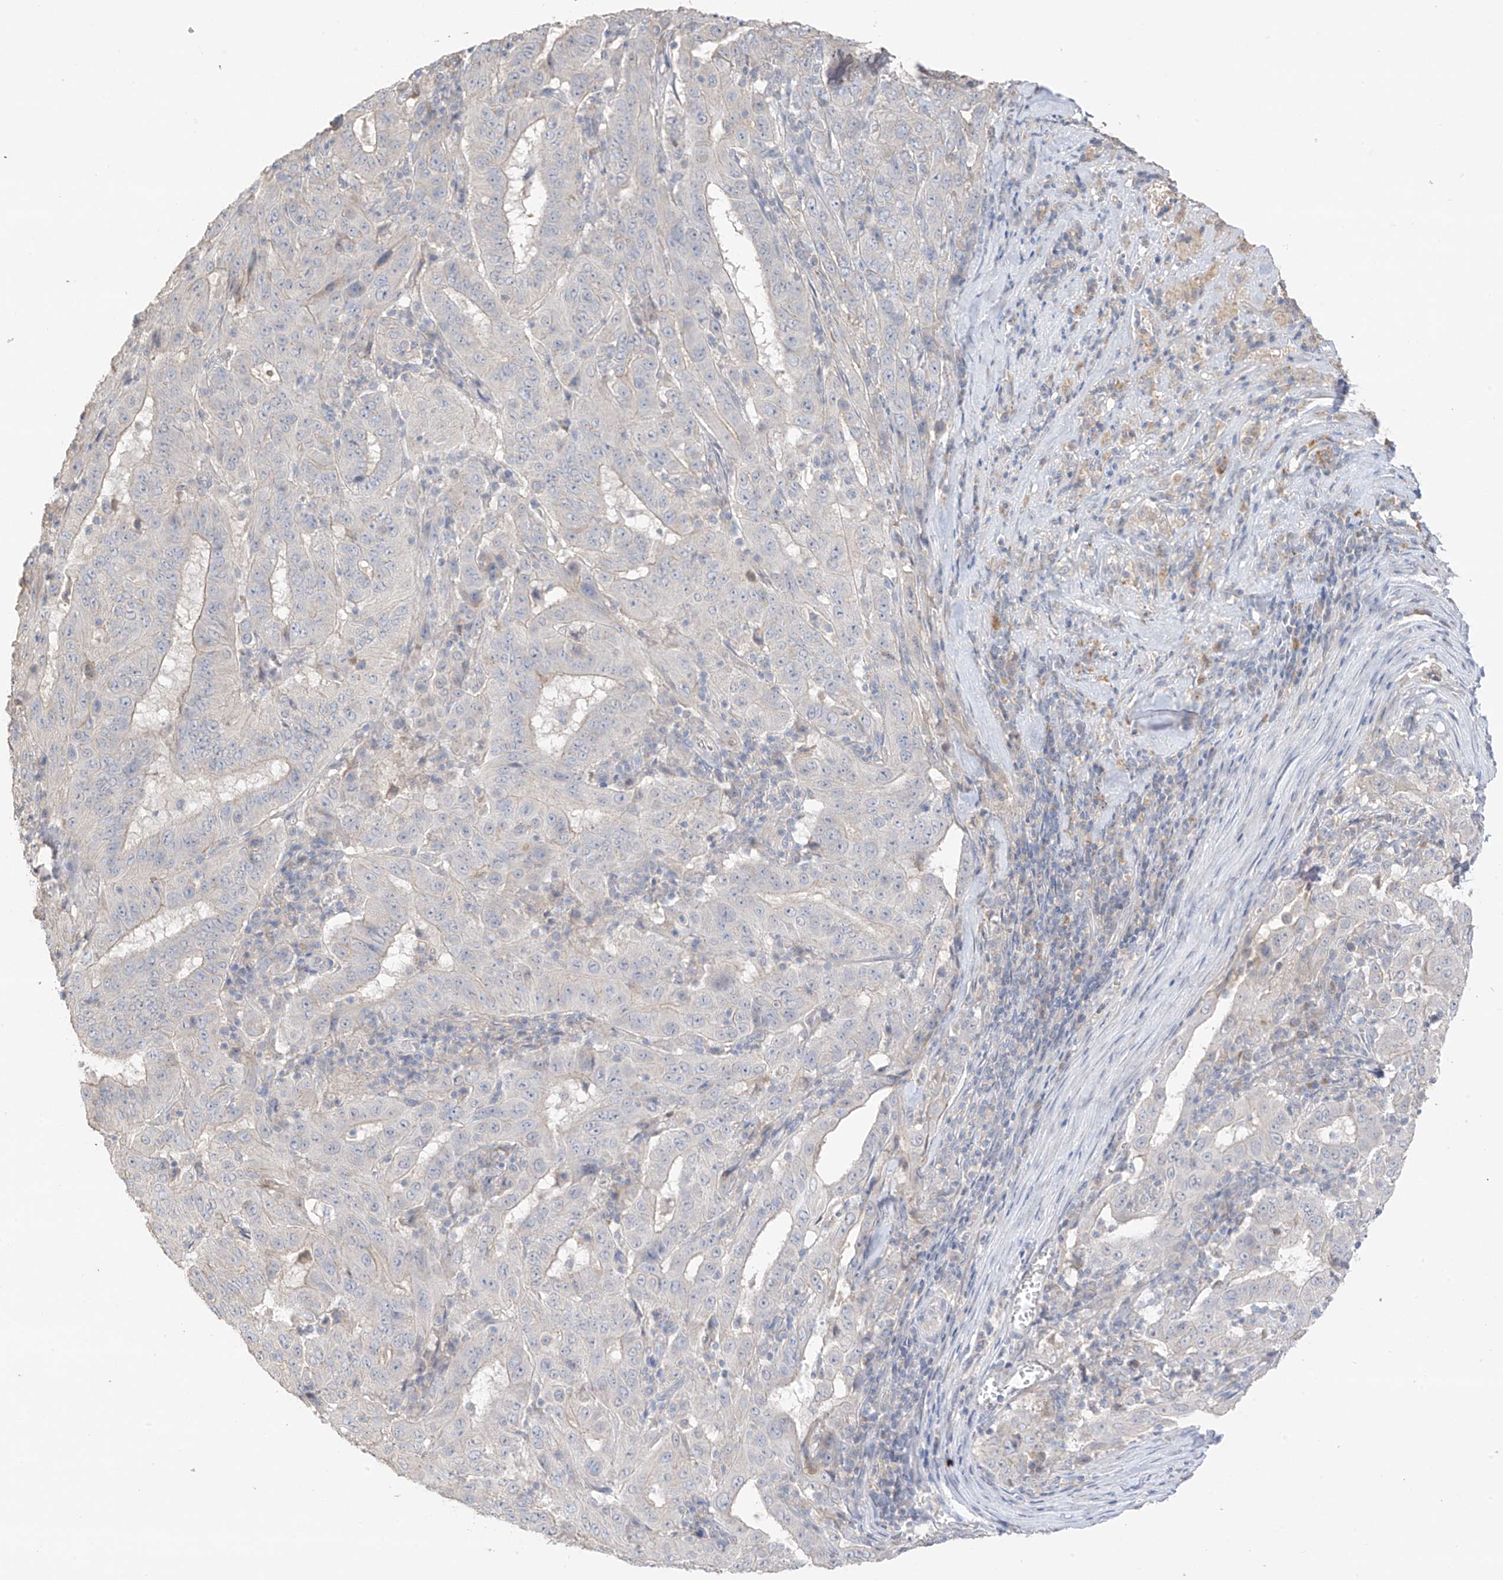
{"staining": {"intensity": "negative", "quantity": "none", "location": "none"}, "tissue": "pancreatic cancer", "cell_type": "Tumor cells", "image_type": "cancer", "snomed": [{"axis": "morphology", "description": "Adenocarcinoma, NOS"}, {"axis": "topography", "description": "Pancreas"}], "caption": "Pancreatic cancer was stained to show a protein in brown. There is no significant positivity in tumor cells.", "gene": "CAPN13", "patient": {"sex": "male", "age": 63}}